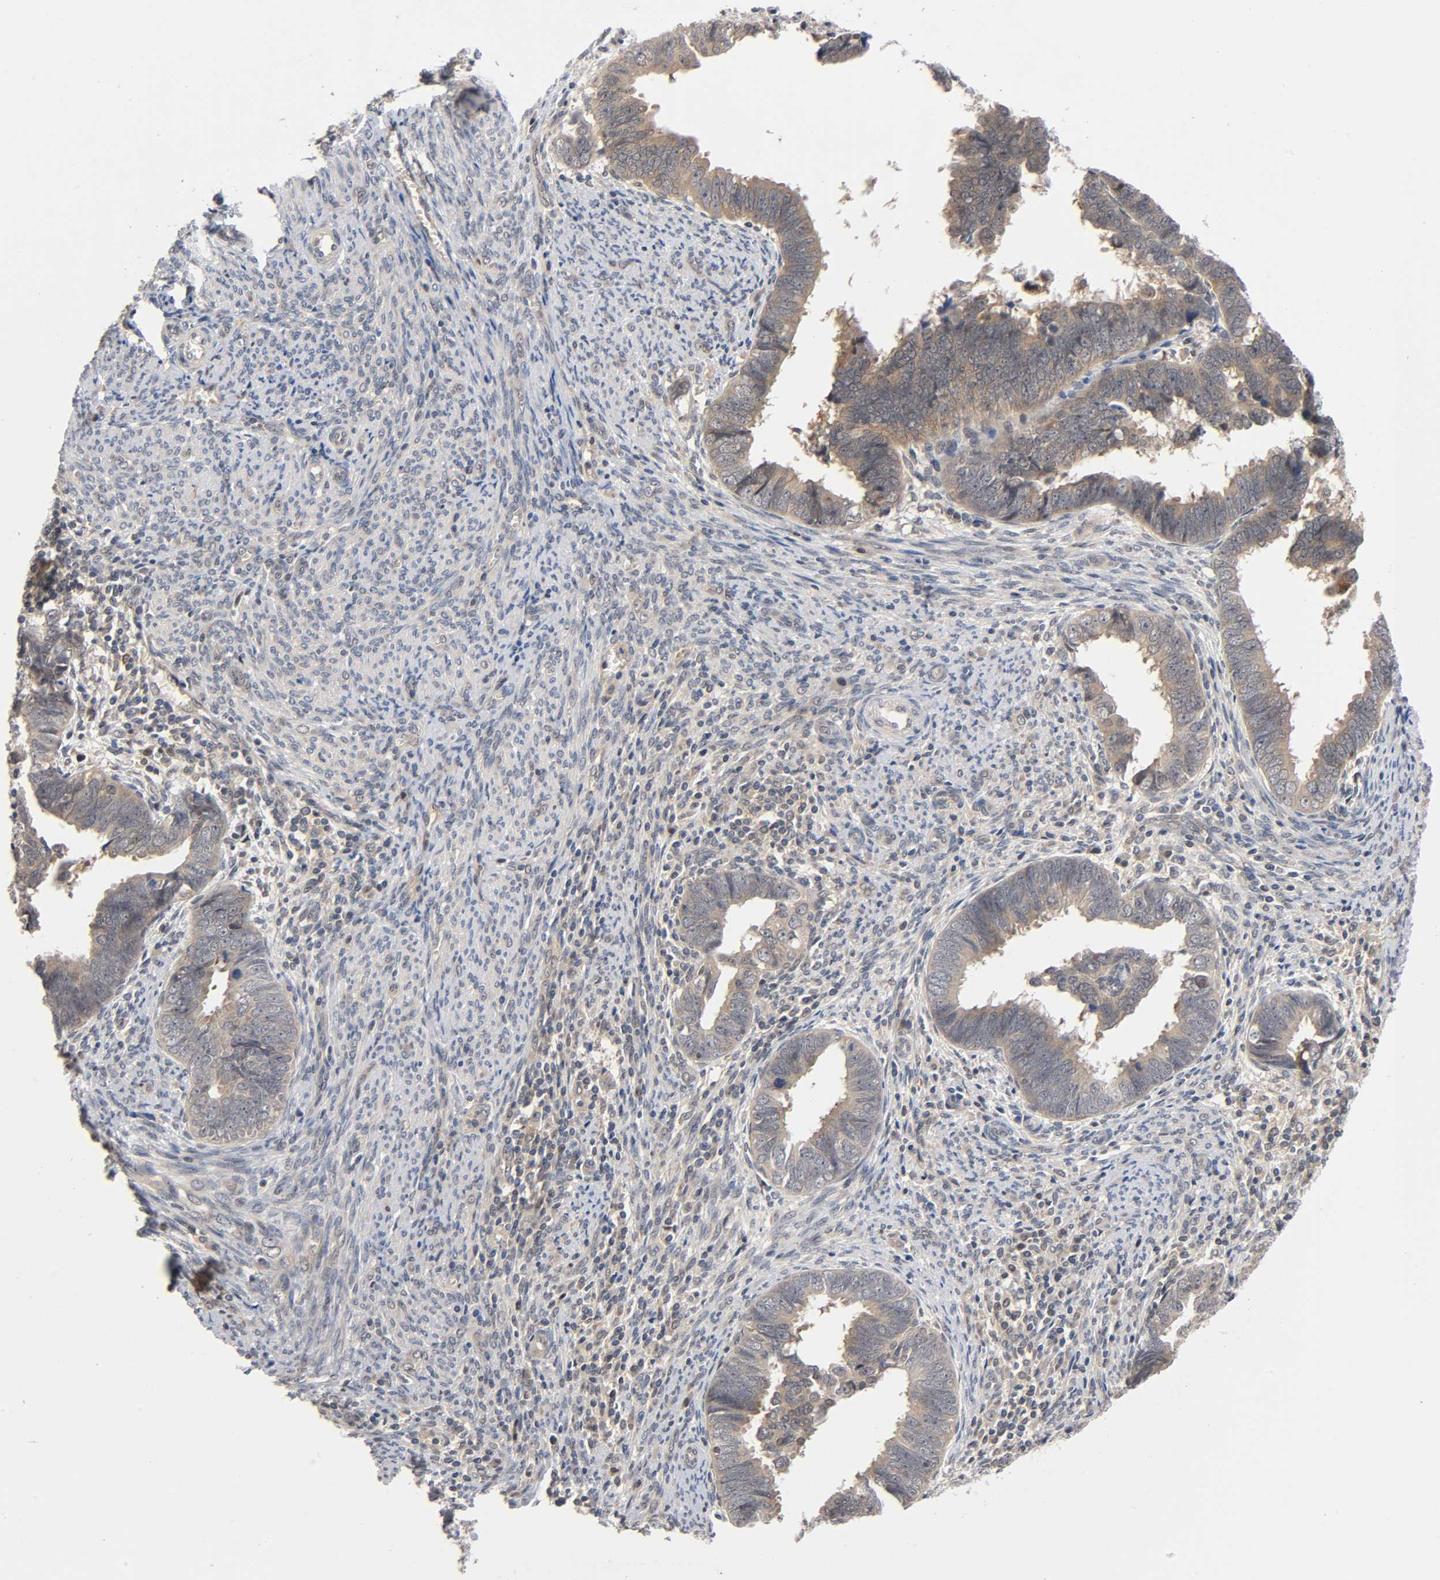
{"staining": {"intensity": "weak", "quantity": ">75%", "location": "cytoplasmic/membranous"}, "tissue": "endometrial cancer", "cell_type": "Tumor cells", "image_type": "cancer", "snomed": [{"axis": "morphology", "description": "Adenocarcinoma, NOS"}, {"axis": "topography", "description": "Endometrium"}], "caption": "Human endometrial cancer (adenocarcinoma) stained for a protein (brown) exhibits weak cytoplasmic/membranous positive expression in approximately >75% of tumor cells.", "gene": "PRKAB1", "patient": {"sex": "female", "age": 75}}